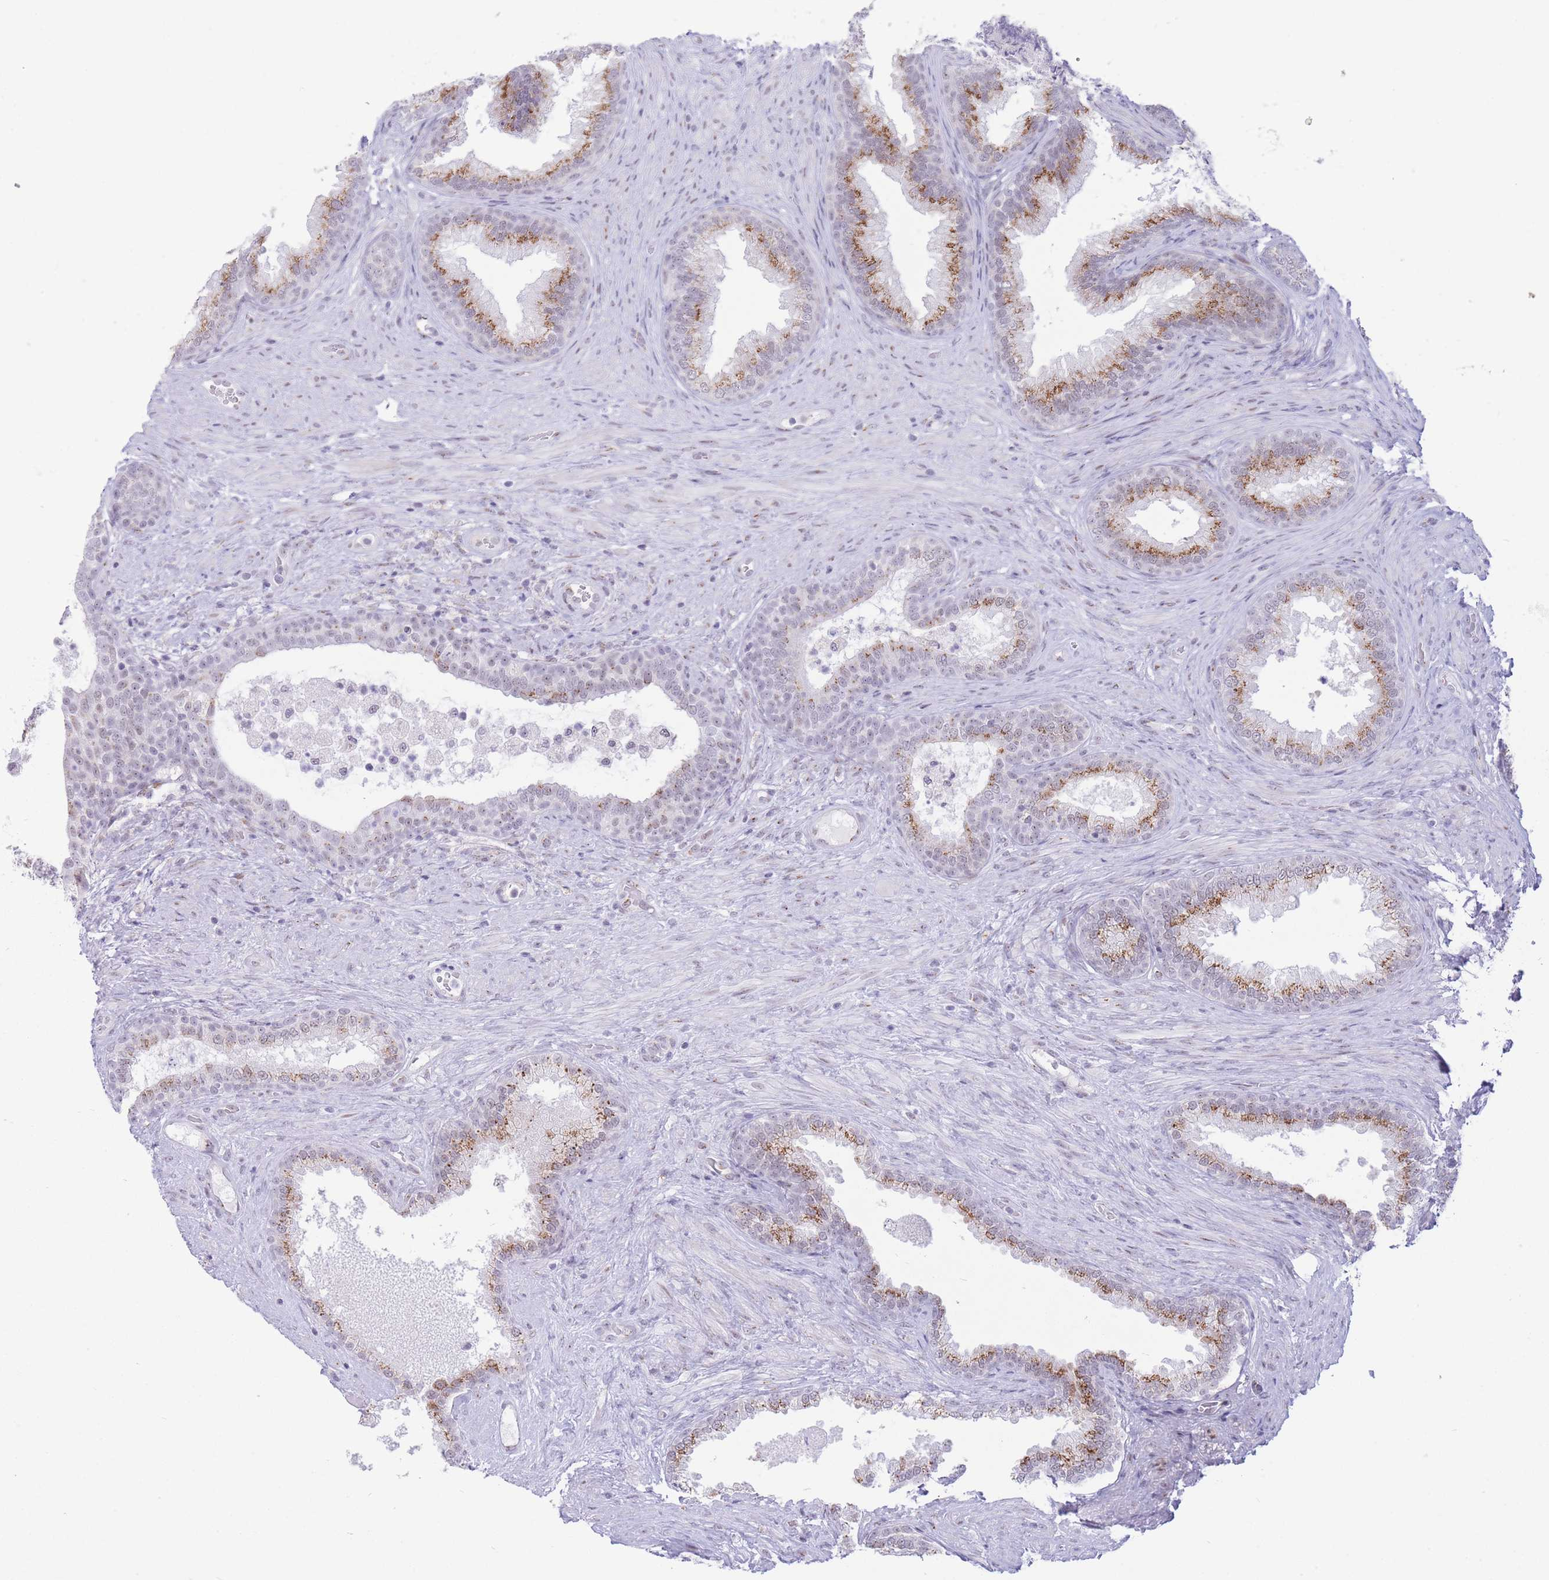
{"staining": {"intensity": "strong", "quantity": ">75%", "location": "cytoplasmic/membranous"}, "tissue": "prostate", "cell_type": "Glandular cells", "image_type": "normal", "snomed": [{"axis": "morphology", "description": "Normal tissue, NOS"}, {"axis": "topography", "description": "Prostate"}], "caption": "Immunohistochemical staining of benign human prostate demonstrates >75% levels of strong cytoplasmic/membranous protein positivity in approximately >75% of glandular cells.", "gene": "INO80C", "patient": {"sex": "male", "age": 76}}